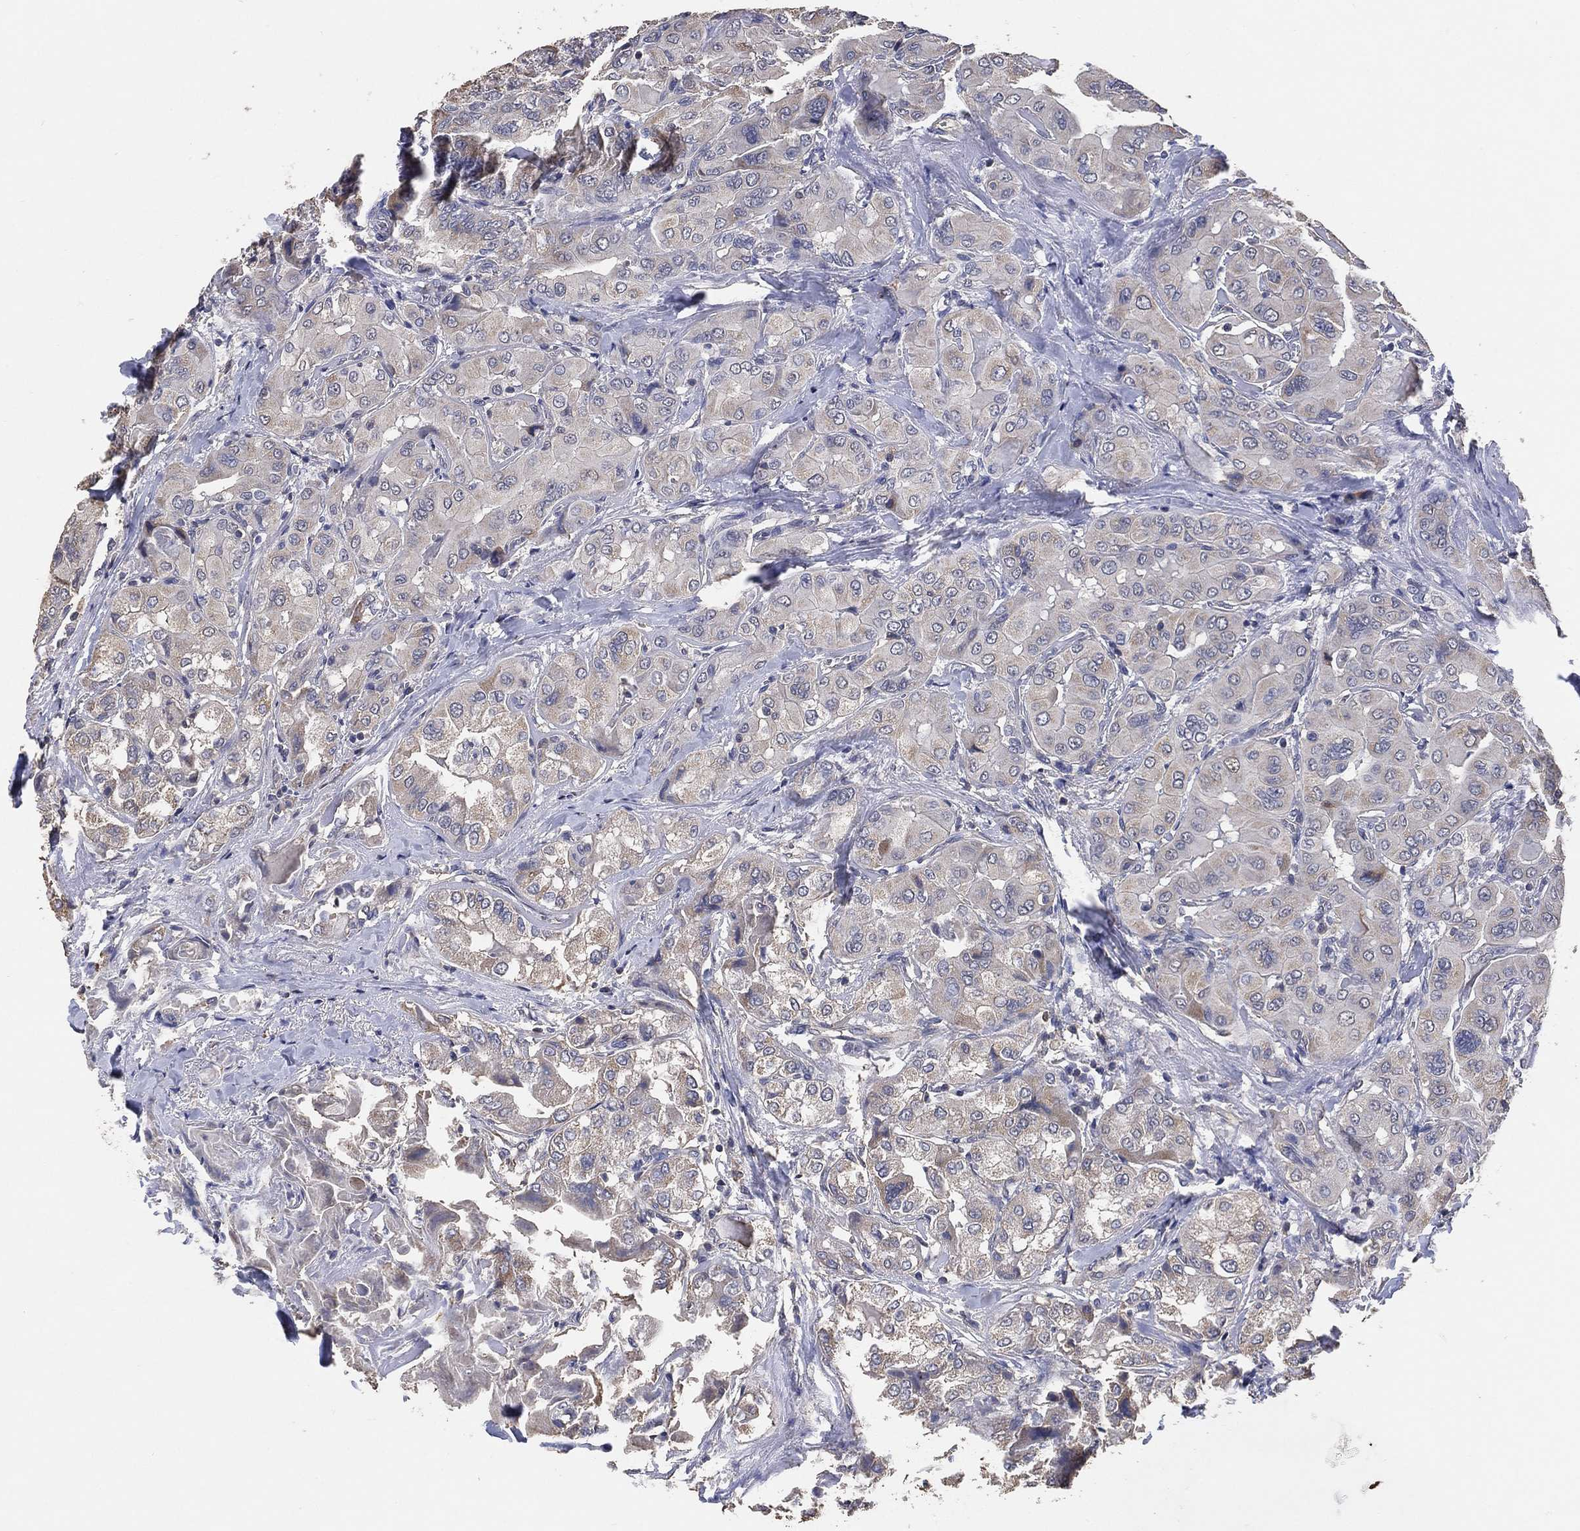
{"staining": {"intensity": "negative", "quantity": "none", "location": "none"}, "tissue": "thyroid cancer", "cell_type": "Tumor cells", "image_type": "cancer", "snomed": [{"axis": "morphology", "description": "Normal tissue, NOS"}, {"axis": "morphology", "description": "Papillary adenocarcinoma, NOS"}, {"axis": "topography", "description": "Thyroid gland"}], "caption": "This is a photomicrograph of IHC staining of thyroid cancer (papillary adenocarcinoma), which shows no positivity in tumor cells.", "gene": "KLK5", "patient": {"sex": "female", "age": 66}}